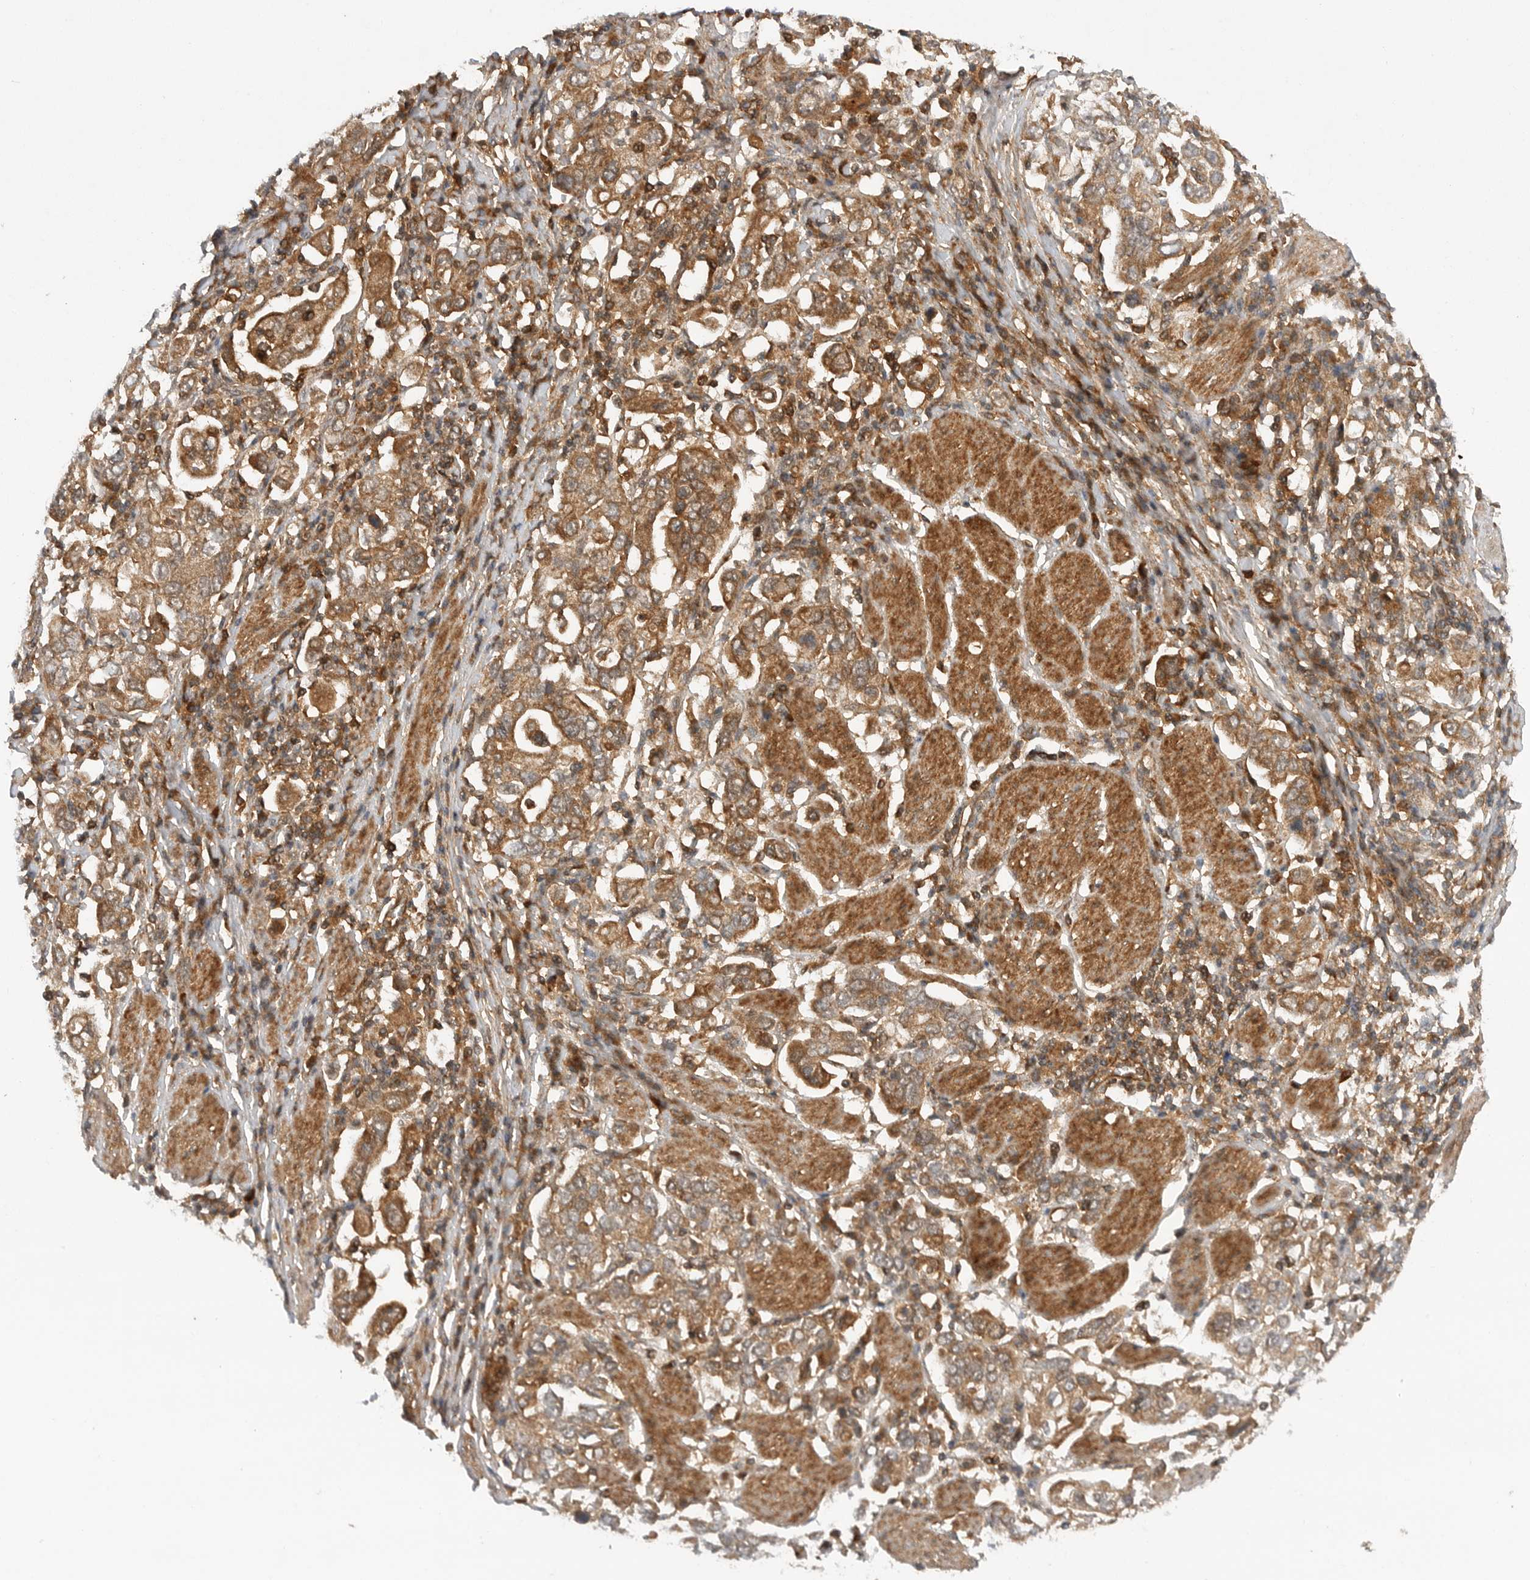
{"staining": {"intensity": "moderate", "quantity": ">75%", "location": "cytoplasmic/membranous"}, "tissue": "stomach cancer", "cell_type": "Tumor cells", "image_type": "cancer", "snomed": [{"axis": "morphology", "description": "Adenocarcinoma, NOS"}, {"axis": "topography", "description": "Stomach, upper"}], "caption": "Stomach adenocarcinoma stained with a brown dye displays moderate cytoplasmic/membranous positive expression in about >75% of tumor cells.", "gene": "PRDX4", "patient": {"sex": "male", "age": 62}}